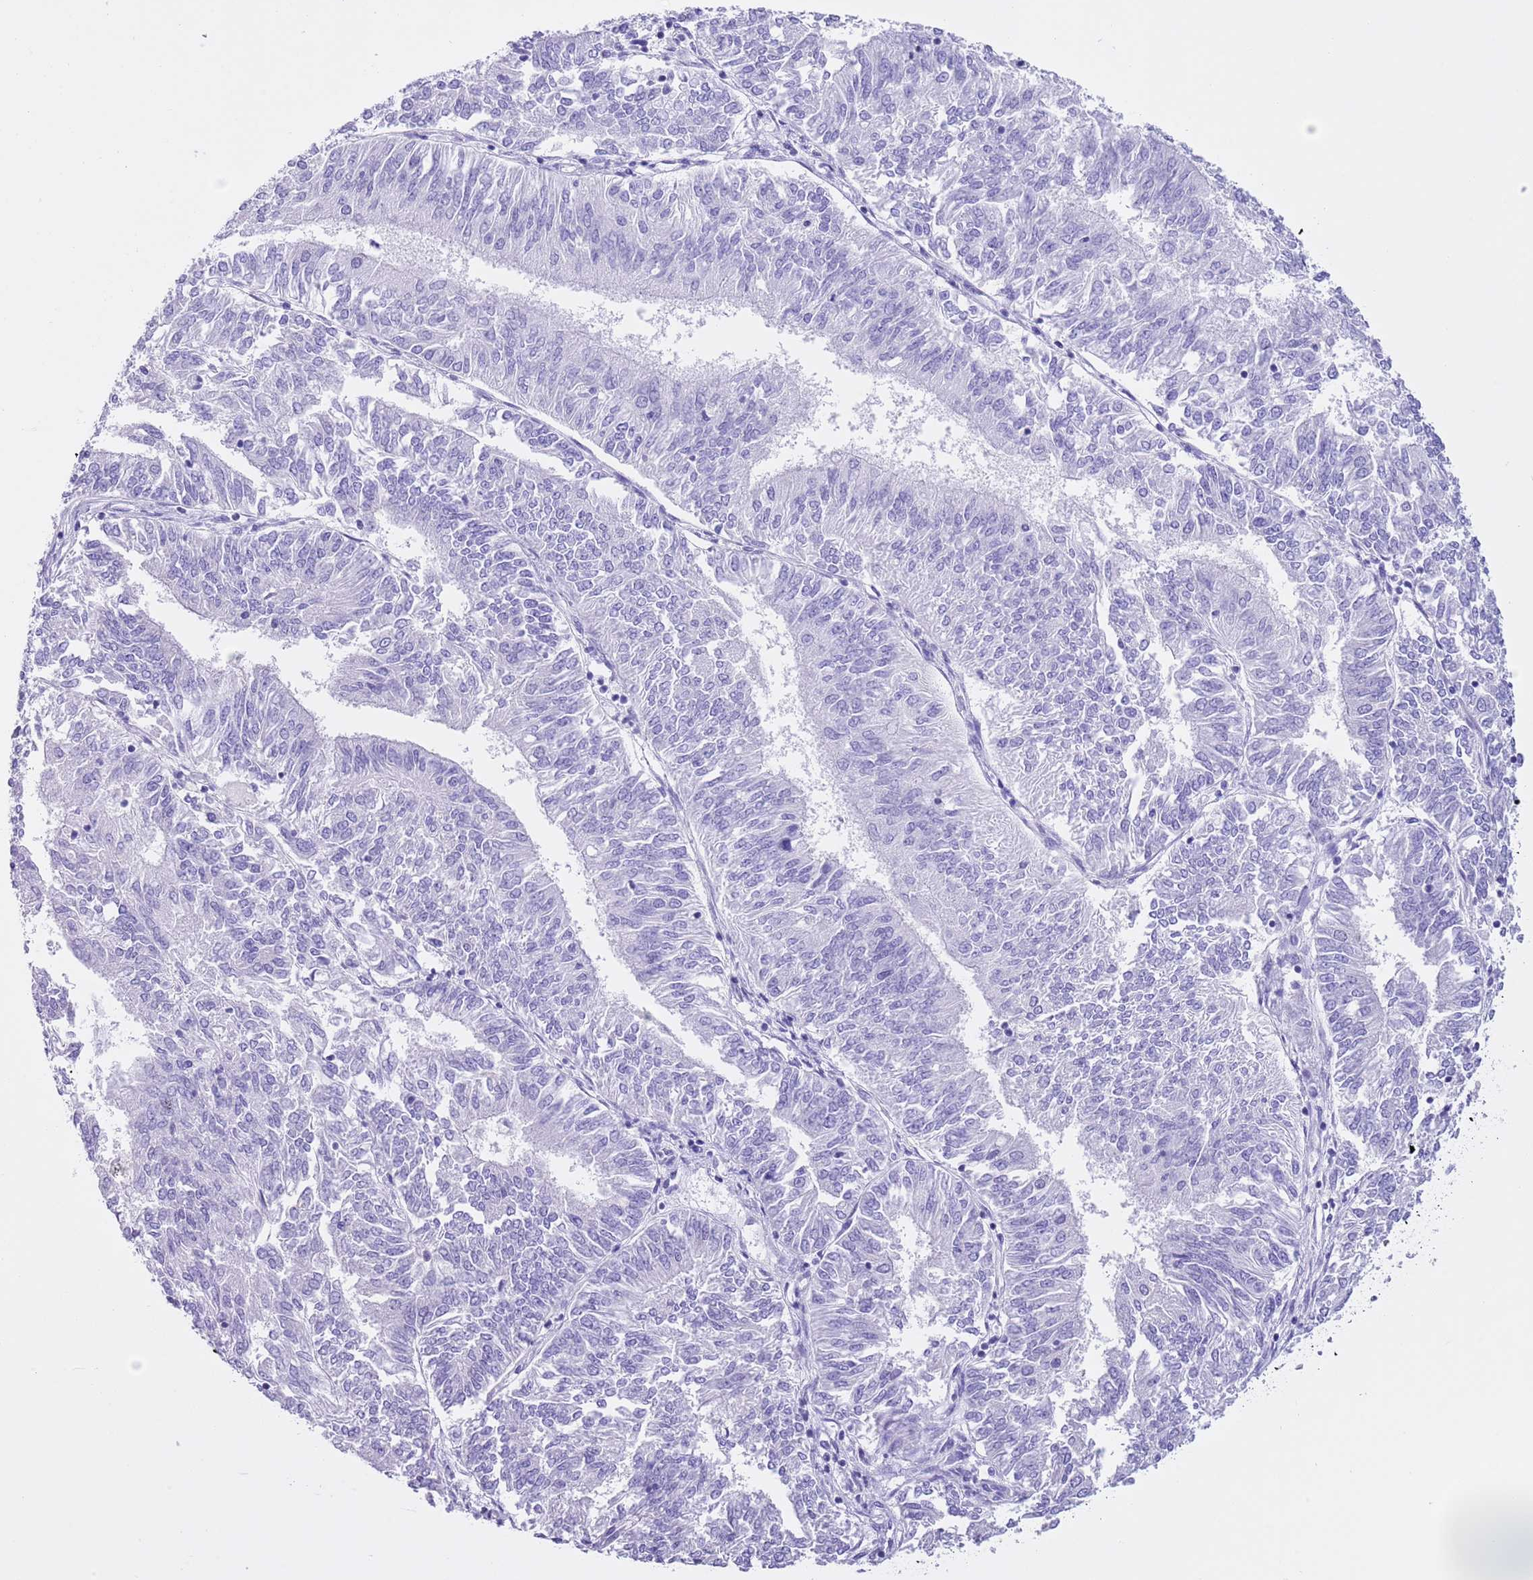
{"staining": {"intensity": "negative", "quantity": "none", "location": "none"}, "tissue": "endometrial cancer", "cell_type": "Tumor cells", "image_type": "cancer", "snomed": [{"axis": "morphology", "description": "Adenocarcinoma, NOS"}, {"axis": "topography", "description": "Endometrium"}], "caption": "This is an immunohistochemistry photomicrograph of human endometrial cancer (adenocarcinoma). There is no staining in tumor cells.", "gene": "TMEM185B", "patient": {"sex": "female", "age": 58}}